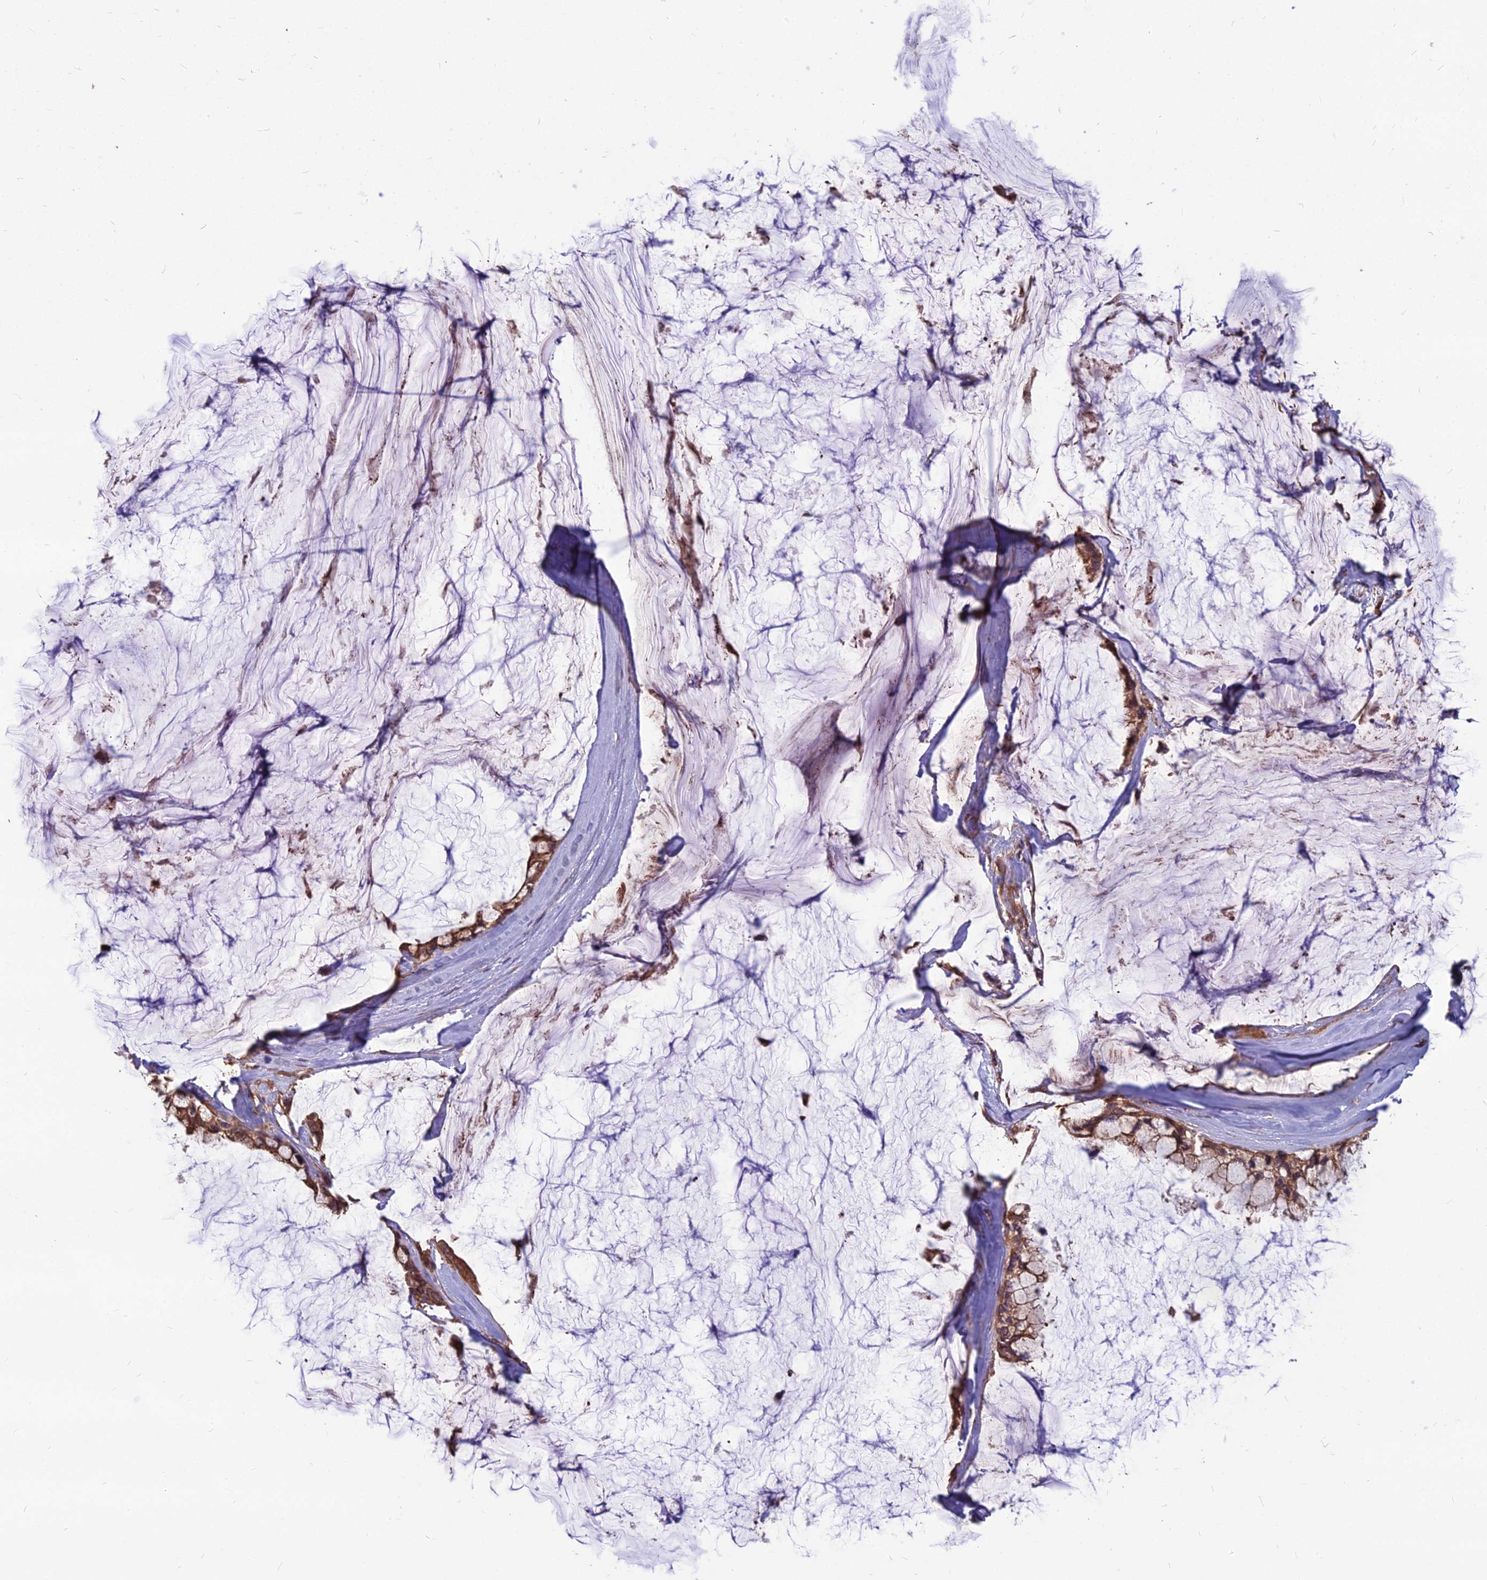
{"staining": {"intensity": "moderate", "quantity": ">75%", "location": "cytoplasmic/membranous"}, "tissue": "ovarian cancer", "cell_type": "Tumor cells", "image_type": "cancer", "snomed": [{"axis": "morphology", "description": "Cystadenocarcinoma, mucinous, NOS"}, {"axis": "topography", "description": "Ovary"}], "caption": "Immunohistochemical staining of ovarian cancer demonstrates medium levels of moderate cytoplasmic/membranous protein positivity in about >75% of tumor cells.", "gene": "LSM6", "patient": {"sex": "female", "age": 39}}